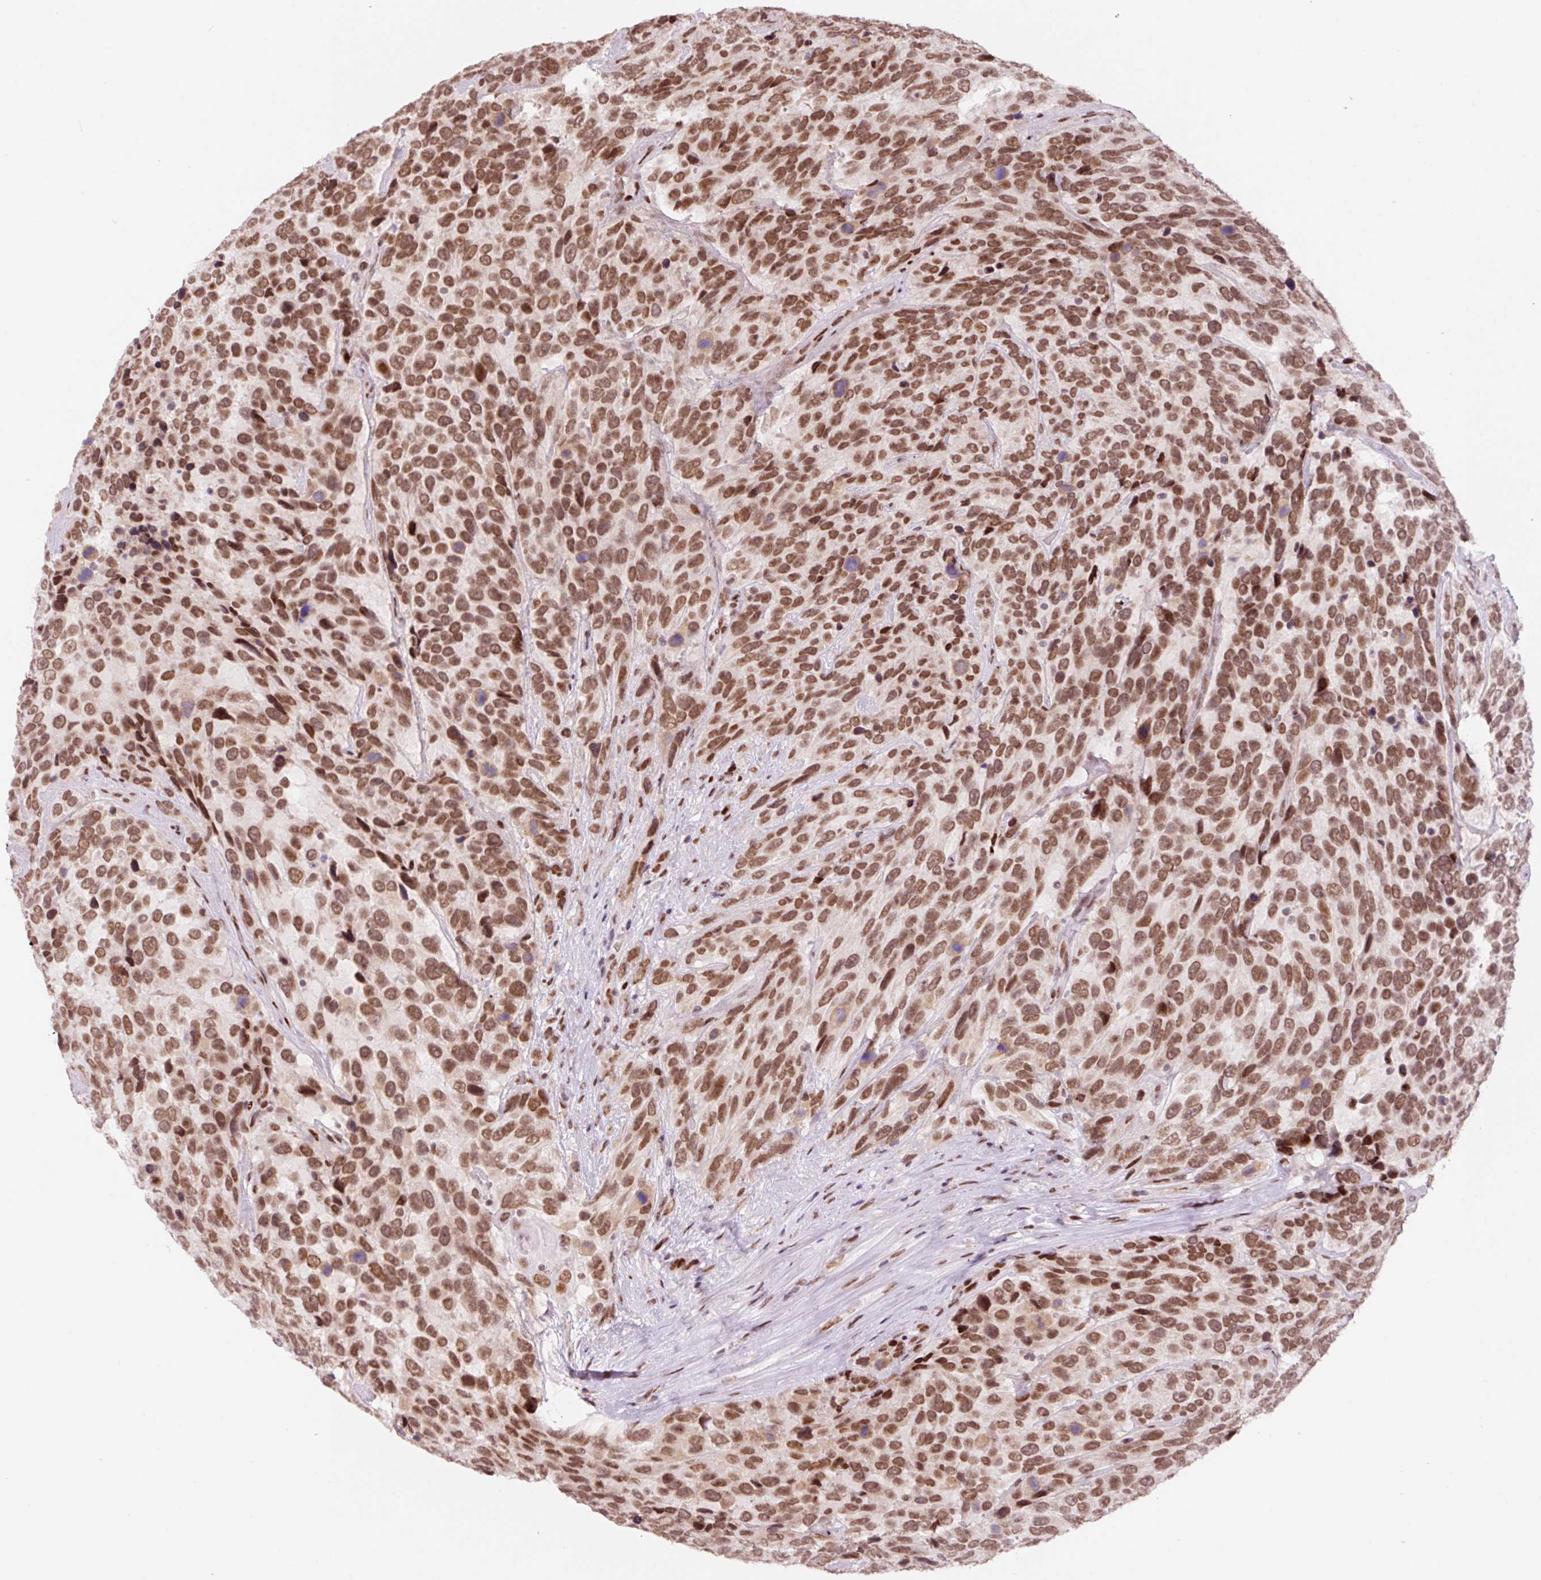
{"staining": {"intensity": "moderate", "quantity": ">75%", "location": "nuclear"}, "tissue": "urothelial cancer", "cell_type": "Tumor cells", "image_type": "cancer", "snomed": [{"axis": "morphology", "description": "Urothelial carcinoma, High grade"}, {"axis": "topography", "description": "Urinary bladder"}], "caption": "Urothelial cancer stained with a brown dye shows moderate nuclear positive staining in approximately >75% of tumor cells.", "gene": "CCNL2", "patient": {"sex": "female", "age": 70}}